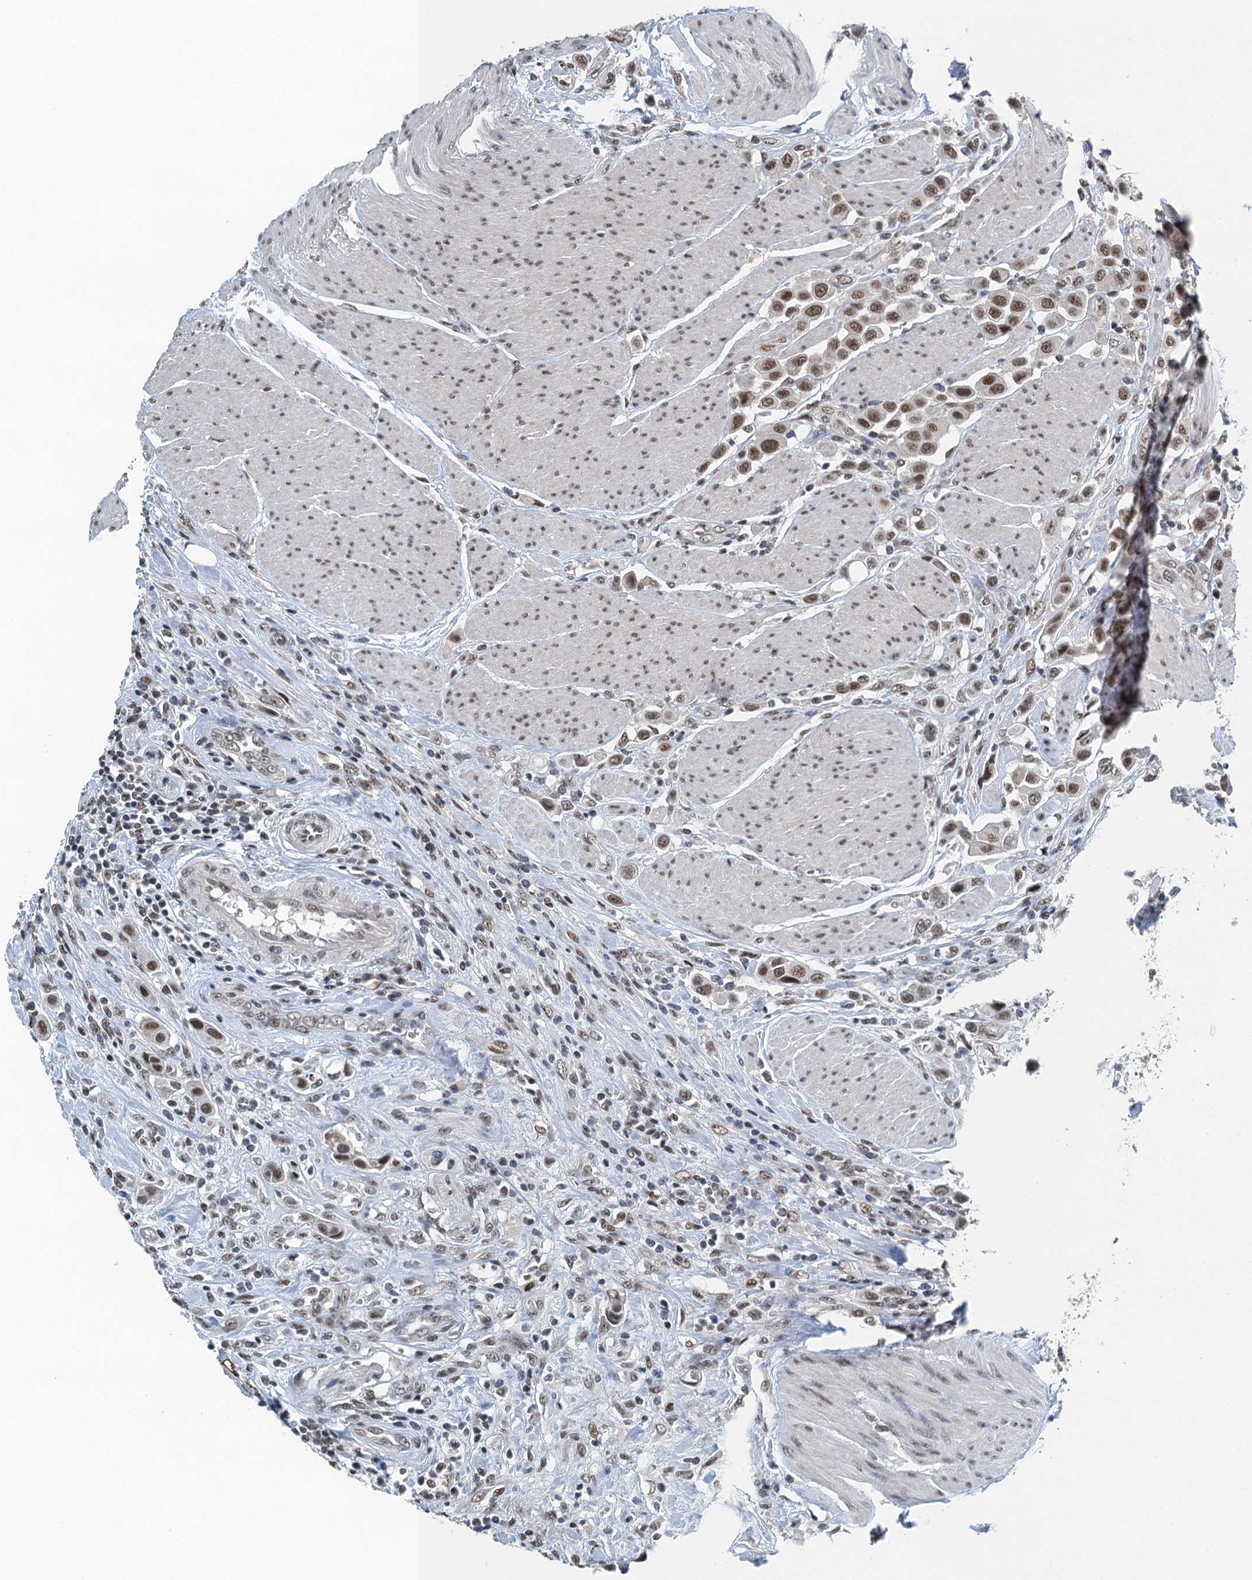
{"staining": {"intensity": "moderate", "quantity": ">75%", "location": "nuclear"}, "tissue": "urothelial cancer", "cell_type": "Tumor cells", "image_type": "cancer", "snomed": [{"axis": "morphology", "description": "Urothelial carcinoma, High grade"}, {"axis": "topography", "description": "Urinary bladder"}], "caption": "Immunohistochemistry (IHC) image of human high-grade urothelial carcinoma stained for a protein (brown), which reveals medium levels of moderate nuclear staining in about >75% of tumor cells.", "gene": "MTA3", "patient": {"sex": "male", "age": 50}}